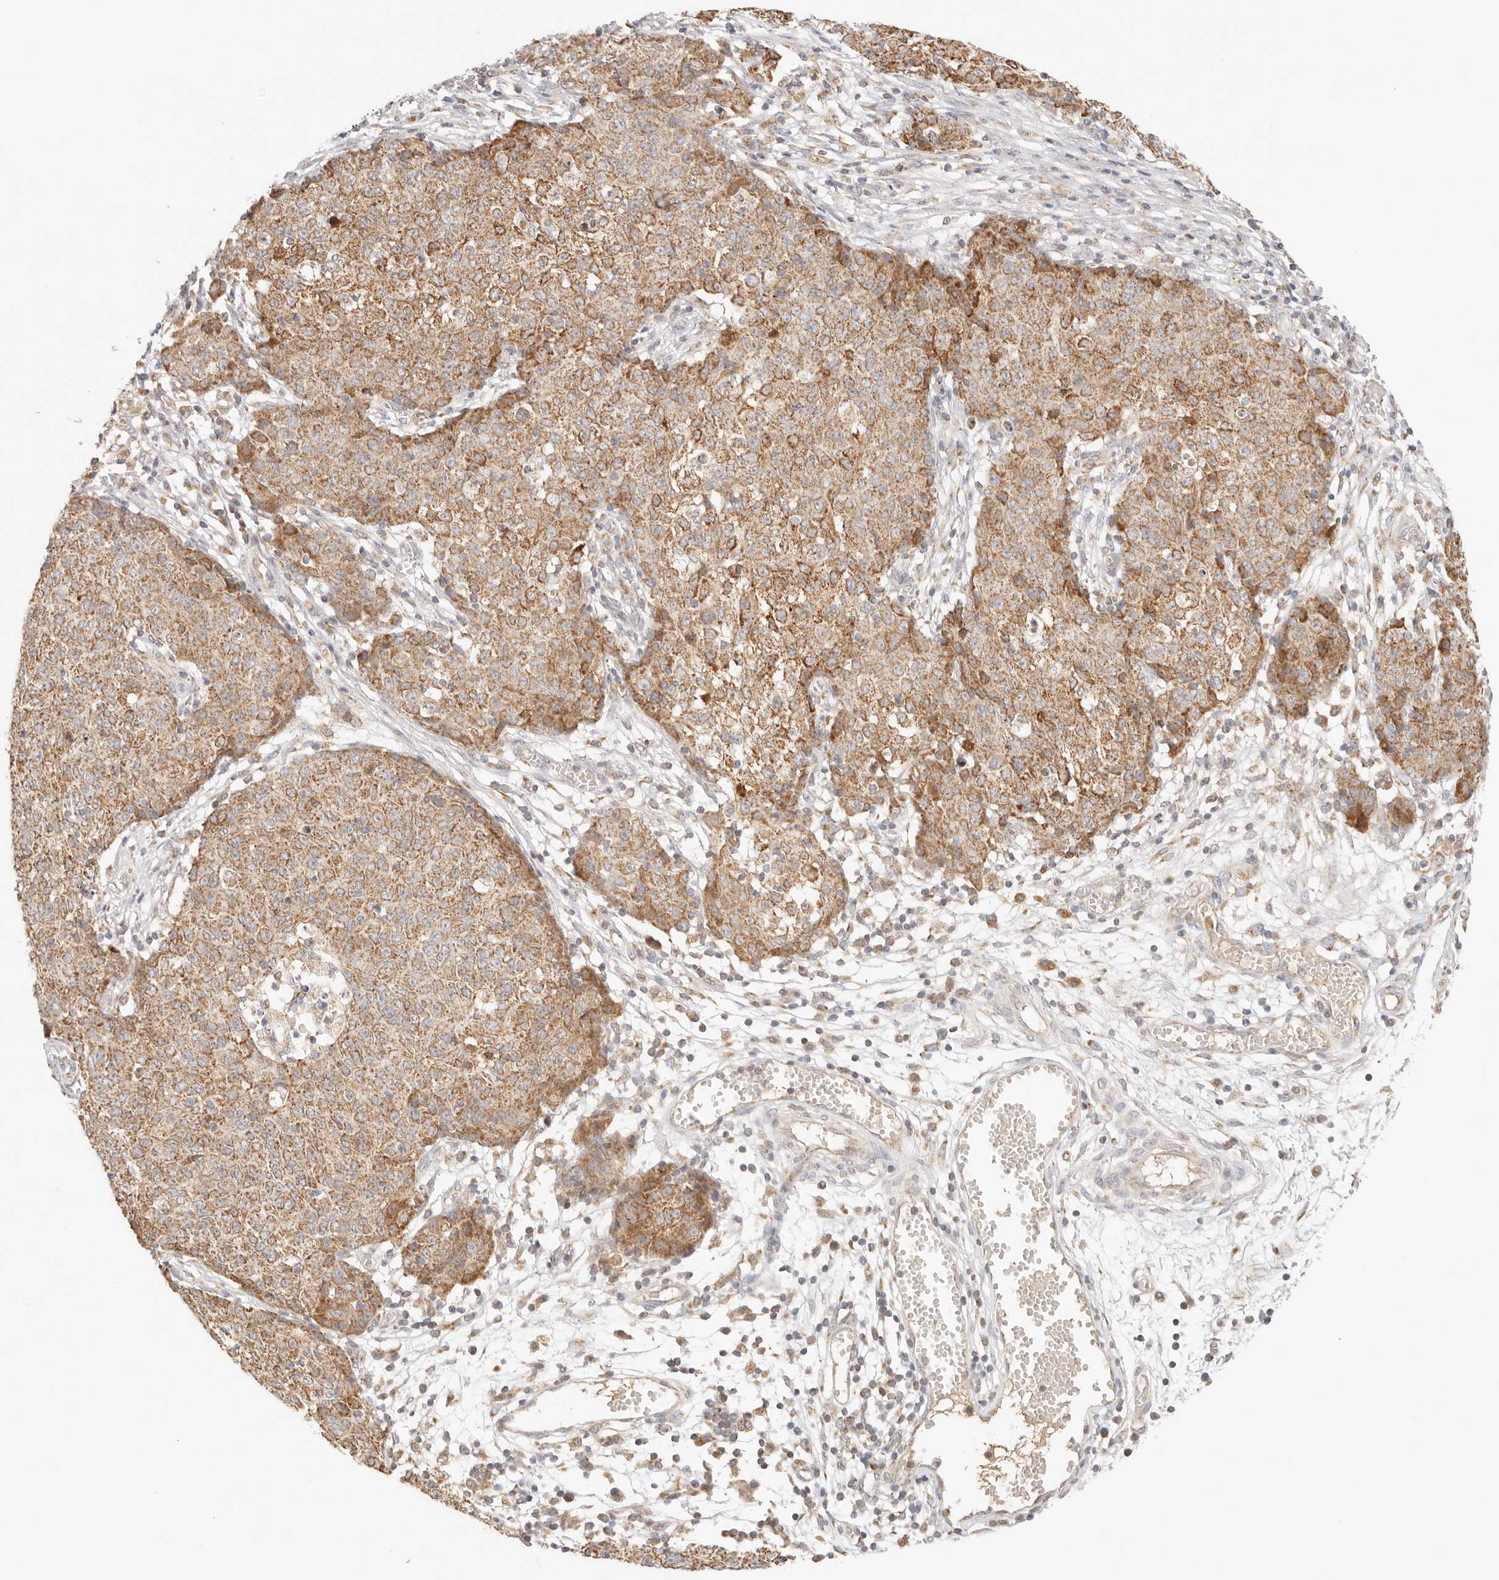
{"staining": {"intensity": "moderate", "quantity": ">75%", "location": "cytoplasmic/membranous"}, "tissue": "ovarian cancer", "cell_type": "Tumor cells", "image_type": "cancer", "snomed": [{"axis": "morphology", "description": "Carcinoma, endometroid"}, {"axis": "topography", "description": "Ovary"}], "caption": "Ovarian cancer (endometroid carcinoma) stained for a protein (brown) shows moderate cytoplasmic/membranous positive expression in approximately >75% of tumor cells.", "gene": "COA6", "patient": {"sex": "female", "age": 42}}